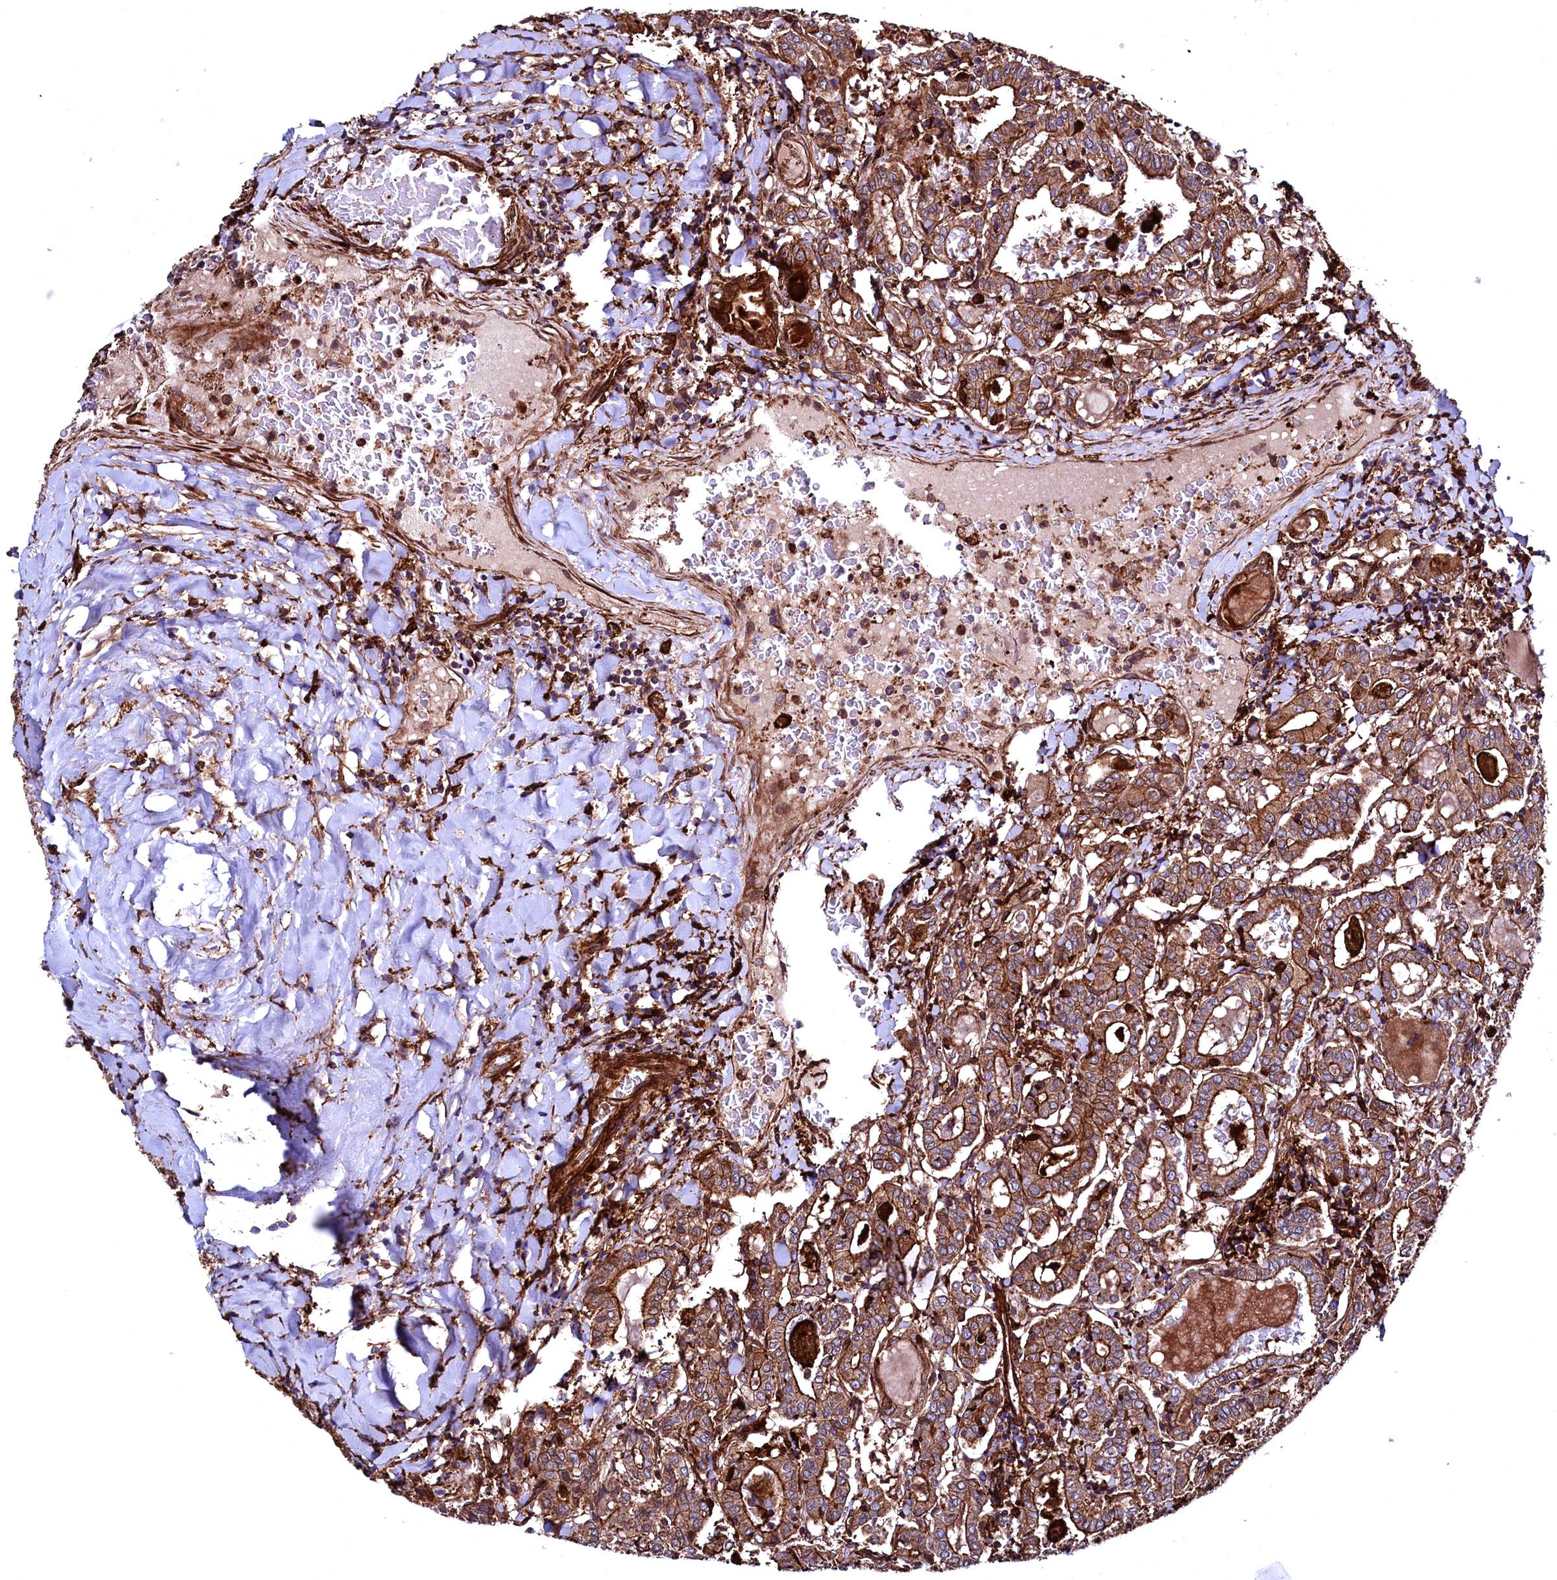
{"staining": {"intensity": "moderate", "quantity": ">75%", "location": "cytoplasmic/membranous"}, "tissue": "thyroid cancer", "cell_type": "Tumor cells", "image_type": "cancer", "snomed": [{"axis": "morphology", "description": "Papillary adenocarcinoma, NOS"}, {"axis": "topography", "description": "Thyroid gland"}], "caption": "Immunohistochemical staining of thyroid cancer (papillary adenocarcinoma) displays moderate cytoplasmic/membranous protein expression in approximately >75% of tumor cells. (brown staining indicates protein expression, while blue staining denotes nuclei).", "gene": "STAMBPL1", "patient": {"sex": "female", "age": 72}}